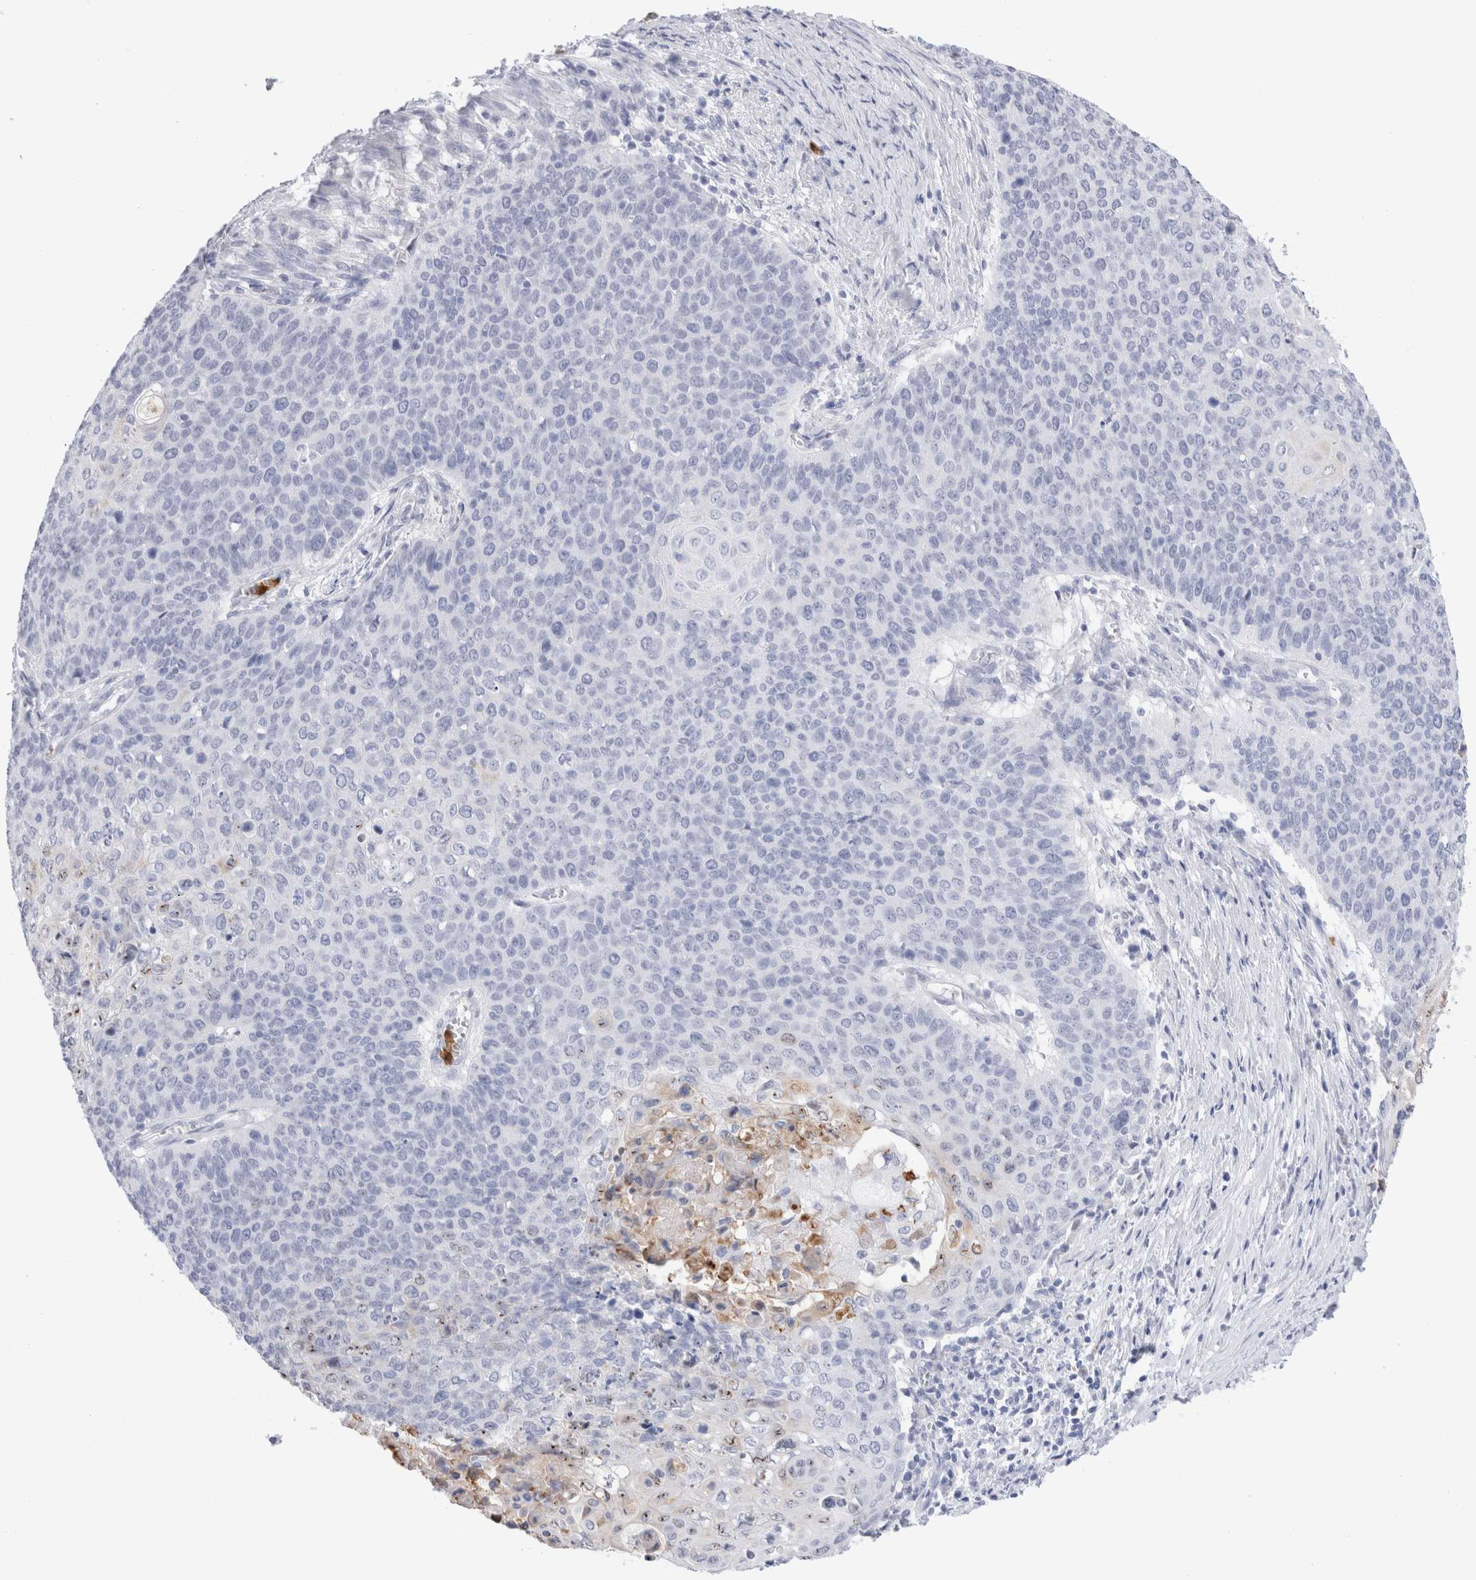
{"staining": {"intensity": "negative", "quantity": "none", "location": "none"}, "tissue": "cervical cancer", "cell_type": "Tumor cells", "image_type": "cancer", "snomed": [{"axis": "morphology", "description": "Squamous cell carcinoma, NOS"}, {"axis": "topography", "description": "Cervix"}], "caption": "An immunohistochemistry histopathology image of squamous cell carcinoma (cervical) is shown. There is no staining in tumor cells of squamous cell carcinoma (cervical).", "gene": "SLC10A5", "patient": {"sex": "female", "age": 39}}